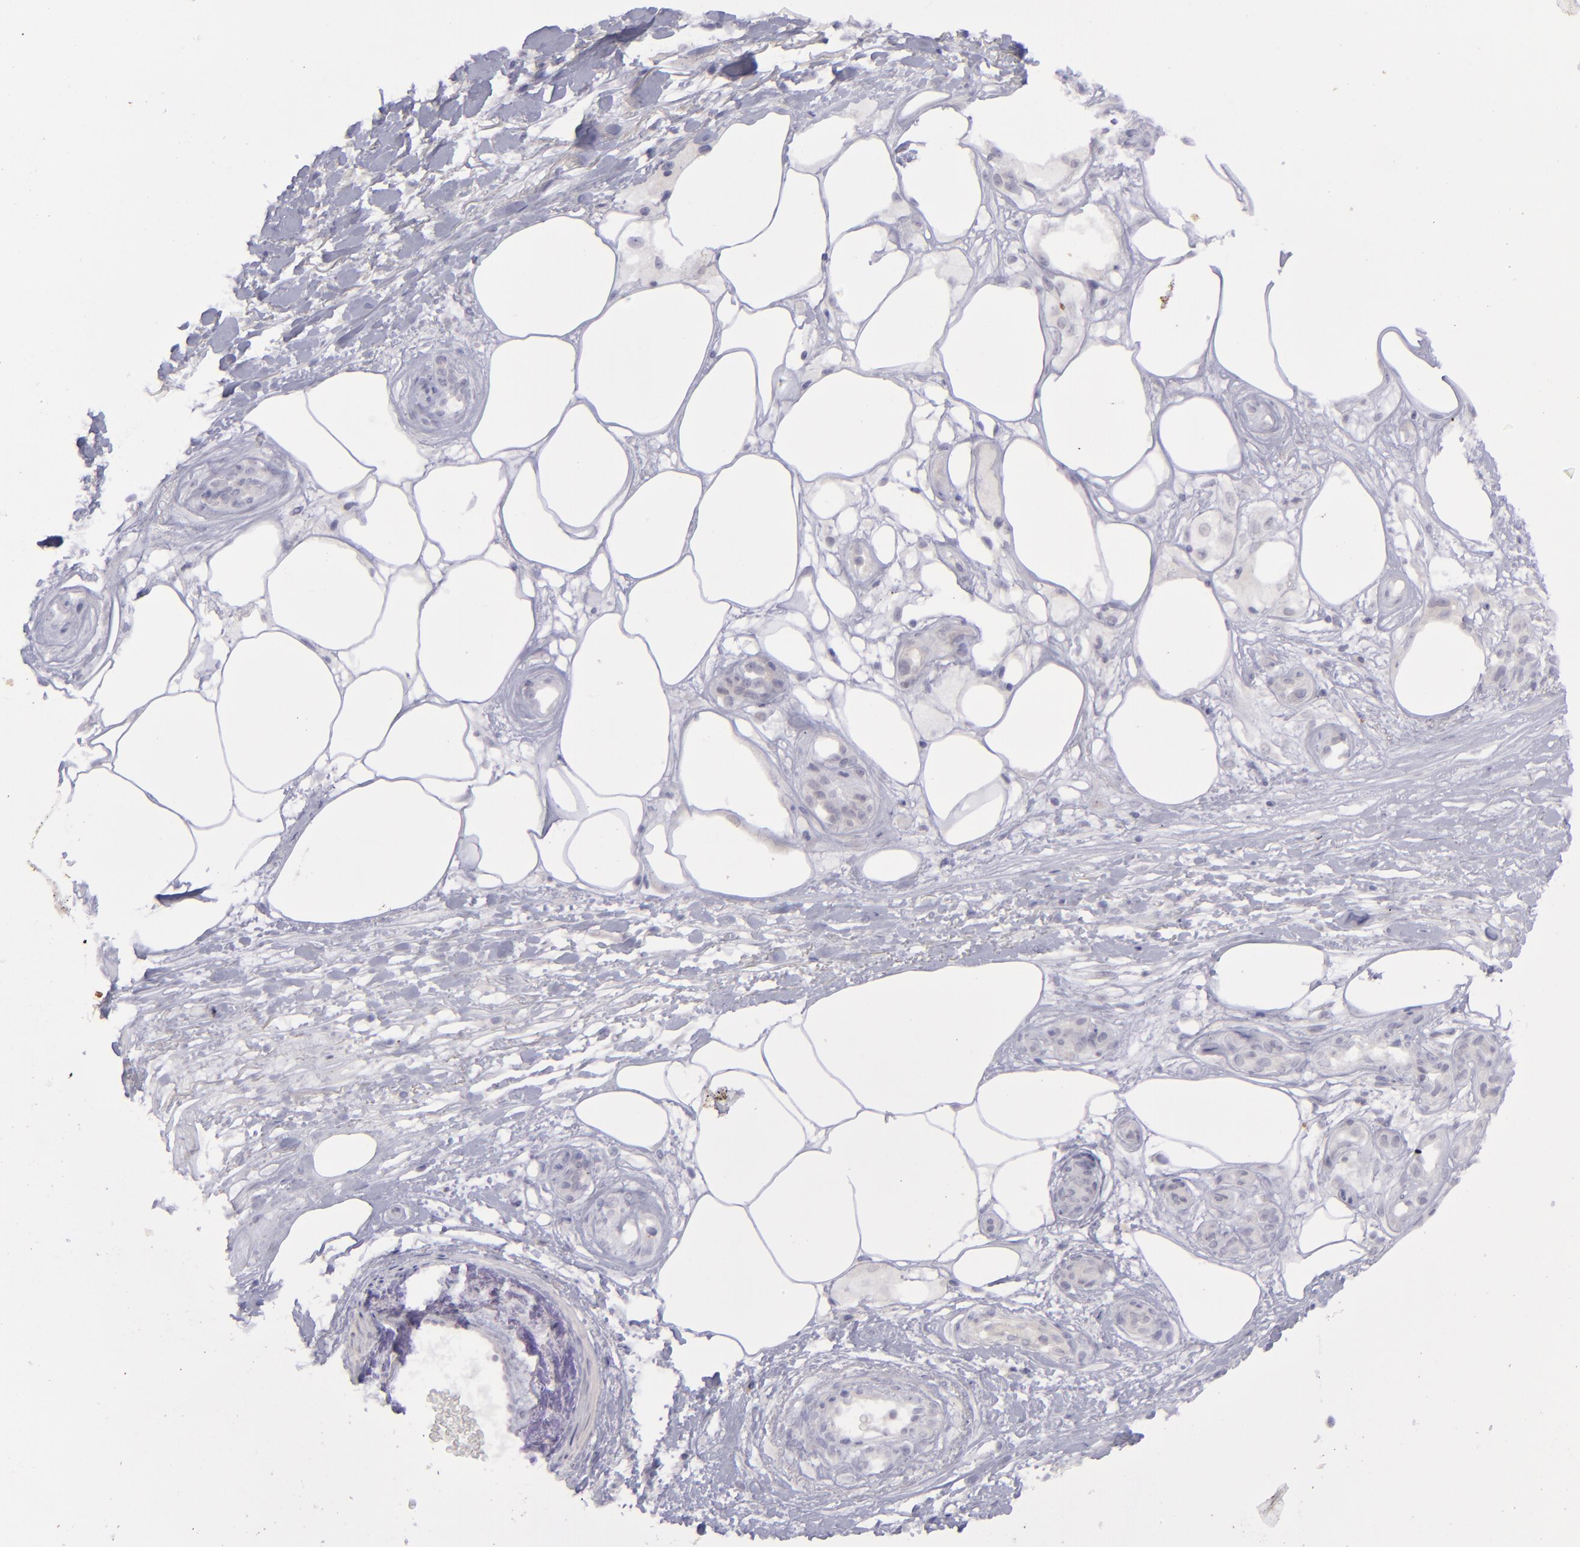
{"staining": {"intensity": "negative", "quantity": "none", "location": "none"}, "tissue": "melanoma", "cell_type": "Tumor cells", "image_type": "cancer", "snomed": [{"axis": "morphology", "description": "Malignant melanoma, NOS"}, {"axis": "topography", "description": "Skin"}], "caption": "DAB immunohistochemical staining of malignant melanoma shows no significant expression in tumor cells.", "gene": "EVPL", "patient": {"sex": "female", "age": 85}}